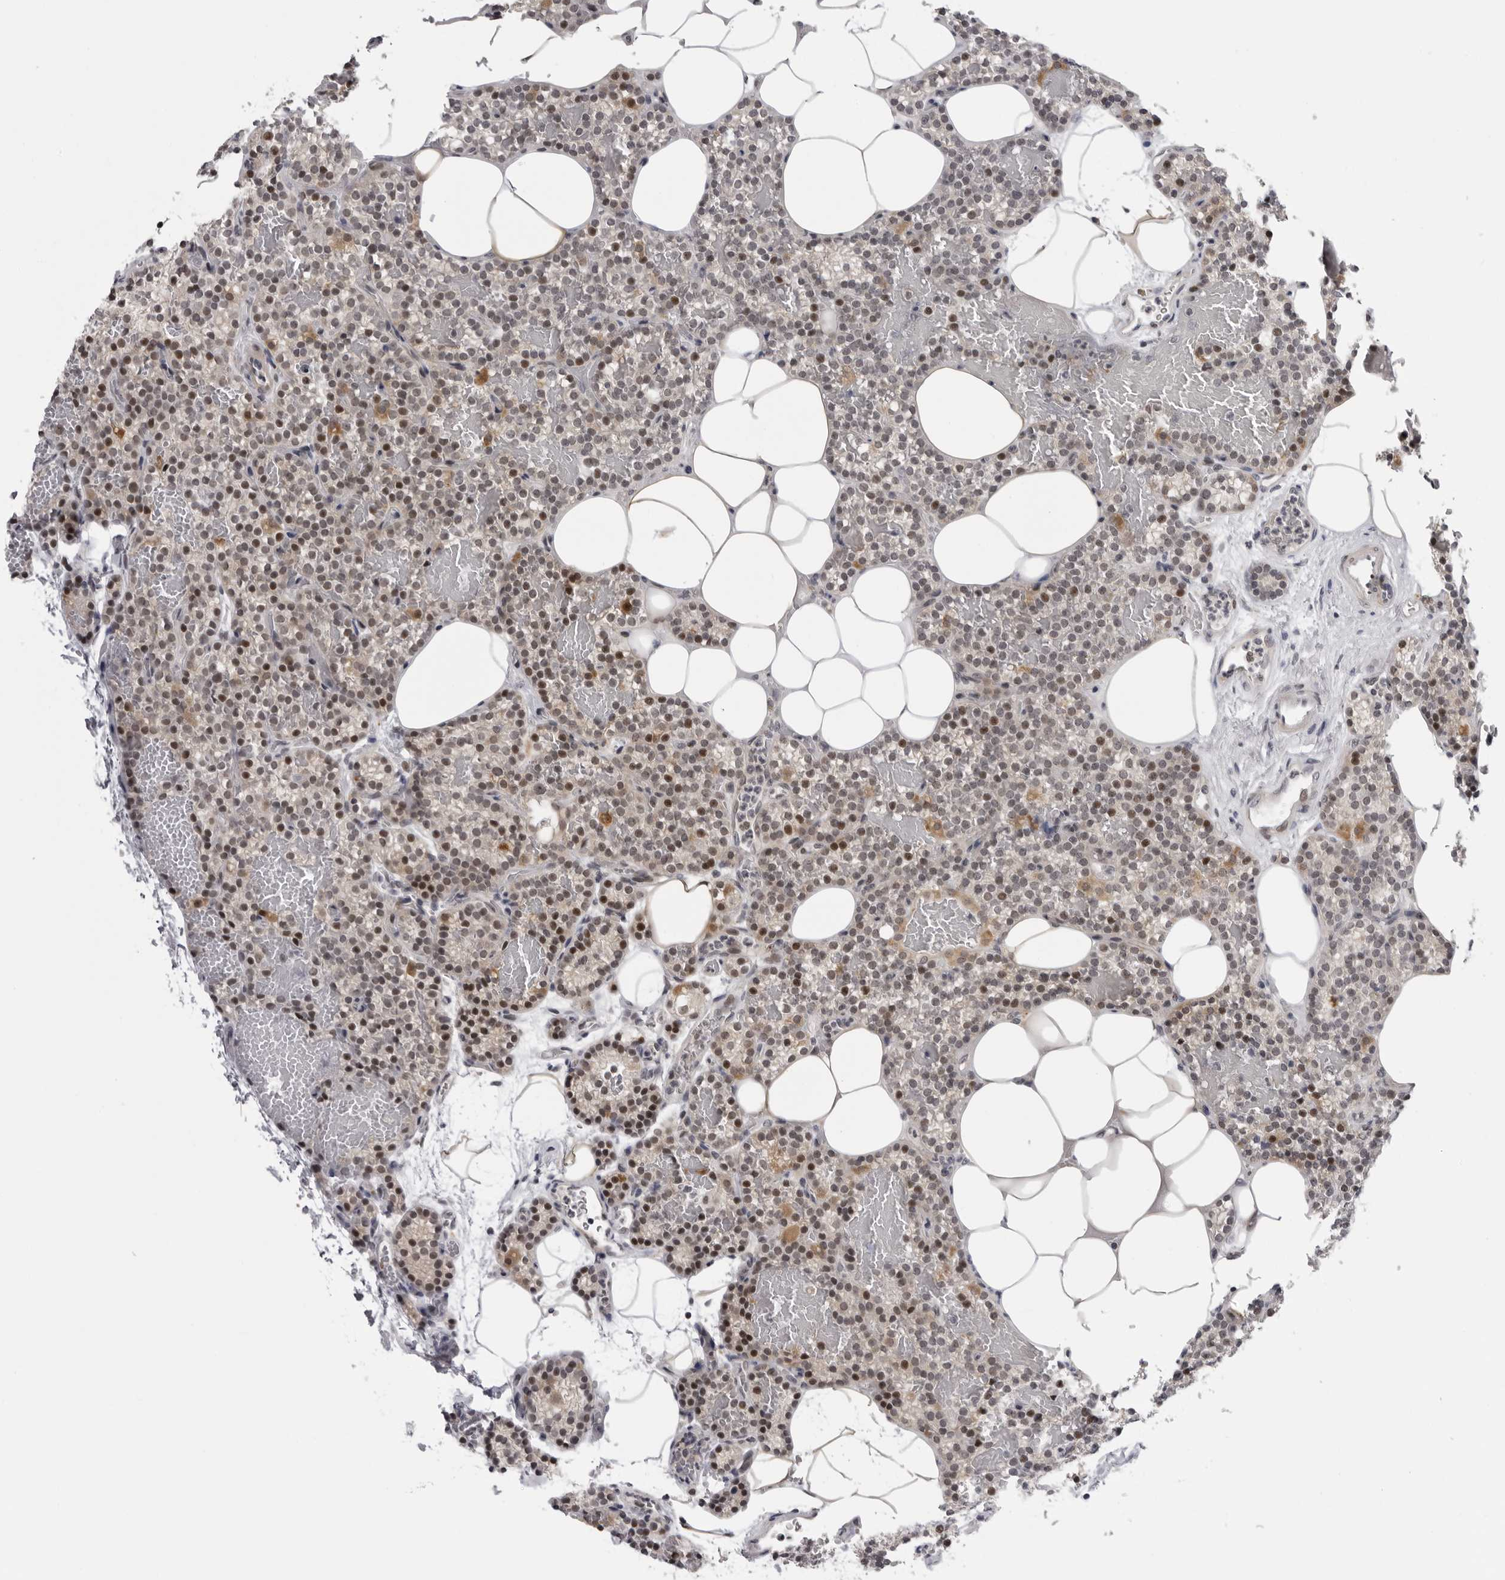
{"staining": {"intensity": "moderate", "quantity": ">75%", "location": "cytoplasmic/membranous,nuclear"}, "tissue": "parathyroid gland", "cell_type": "Glandular cells", "image_type": "normal", "snomed": [{"axis": "morphology", "description": "Normal tissue, NOS"}, {"axis": "topography", "description": "Parathyroid gland"}], "caption": "Immunohistochemistry (IHC) staining of benign parathyroid gland, which demonstrates medium levels of moderate cytoplasmic/membranous,nuclear staining in approximately >75% of glandular cells indicating moderate cytoplasmic/membranous,nuclear protein staining. The staining was performed using DAB (brown) for protein detection and nuclei were counterstained in hematoxylin (blue).", "gene": "ALPK2", "patient": {"sex": "male", "age": 58}}